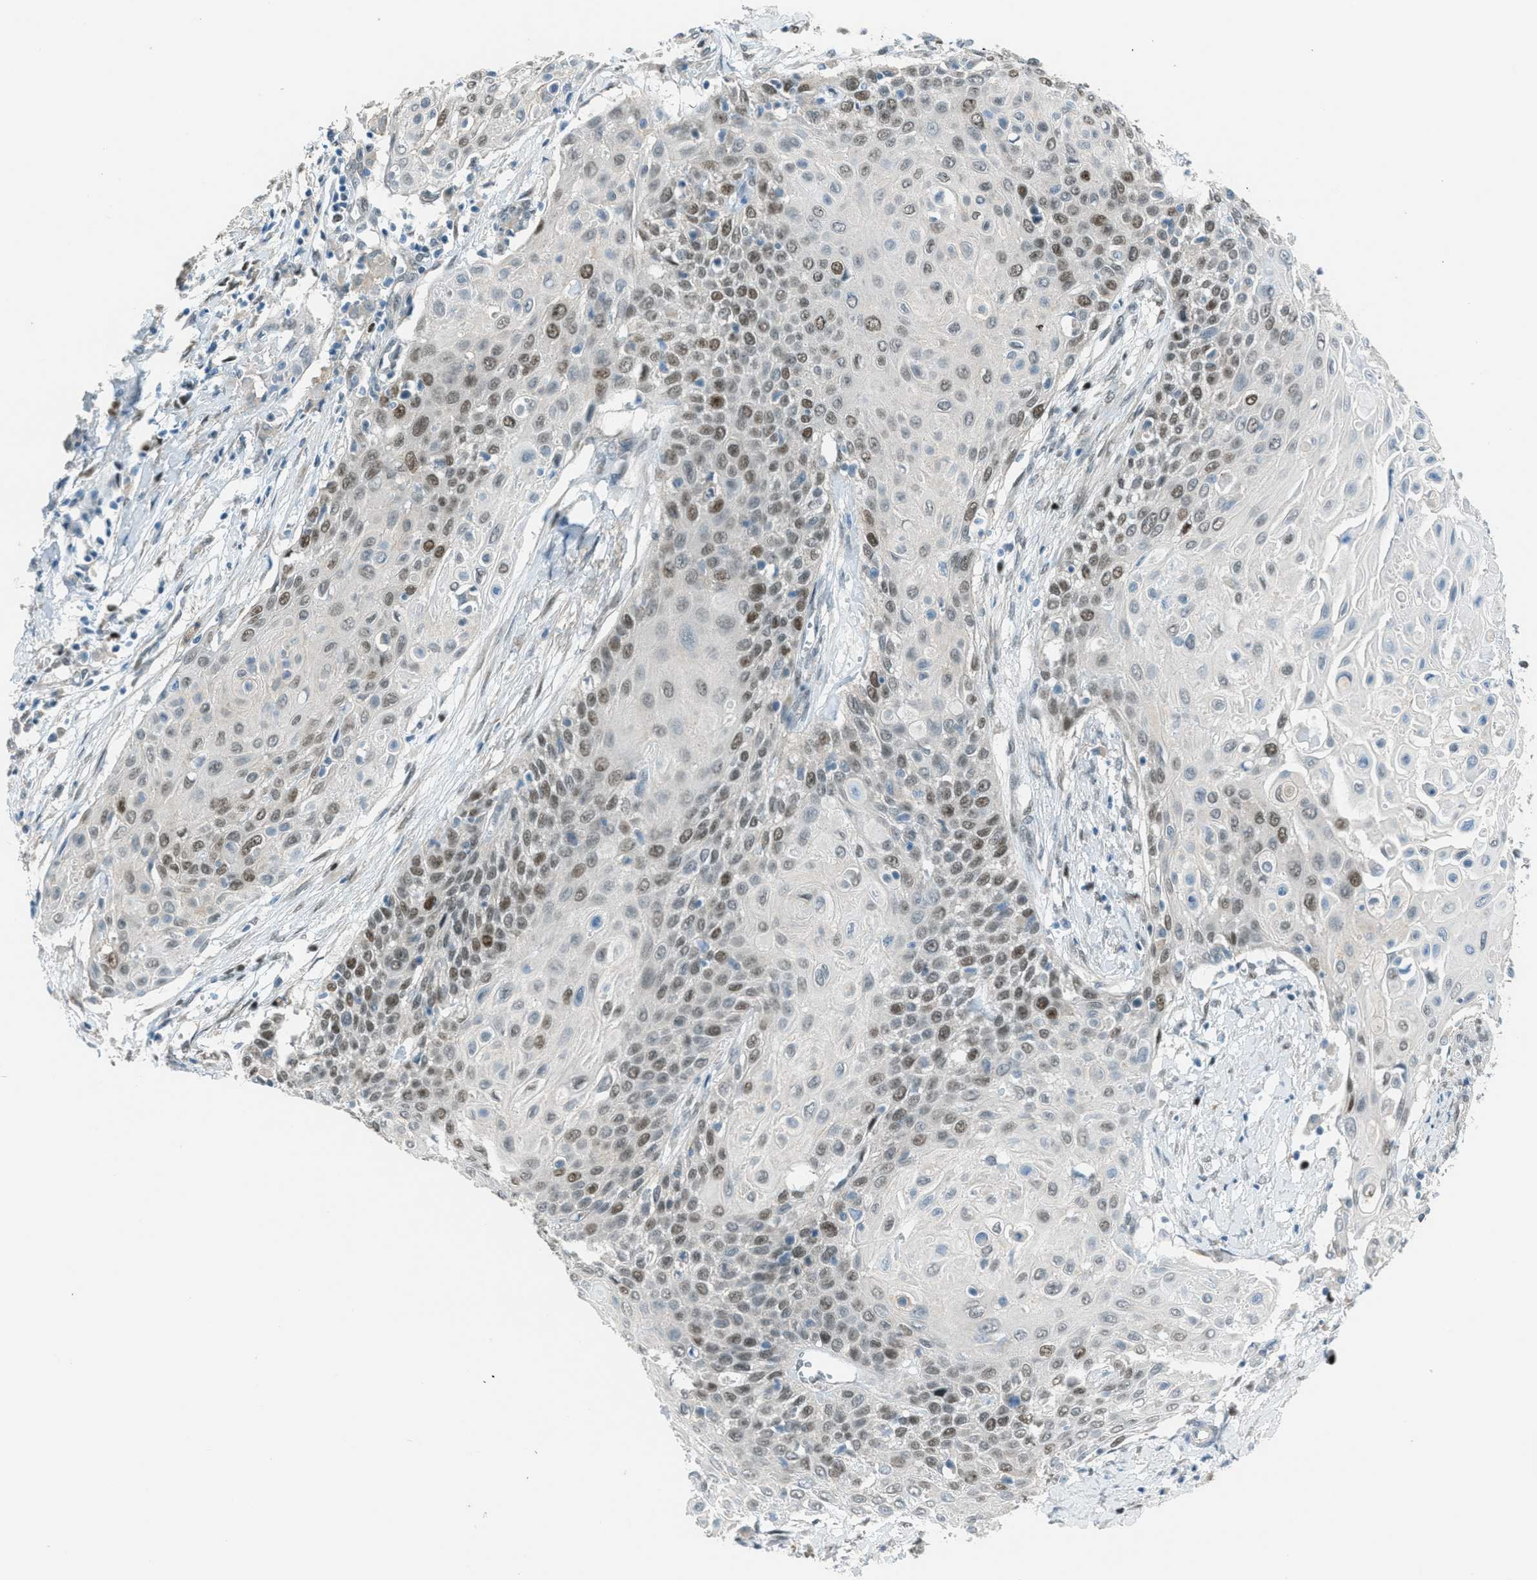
{"staining": {"intensity": "moderate", "quantity": "25%-75%", "location": "nuclear"}, "tissue": "cervical cancer", "cell_type": "Tumor cells", "image_type": "cancer", "snomed": [{"axis": "morphology", "description": "Squamous cell carcinoma, NOS"}, {"axis": "topography", "description": "Cervix"}], "caption": "The image reveals staining of cervical cancer (squamous cell carcinoma), revealing moderate nuclear protein staining (brown color) within tumor cells.", "gene": "TCF3", "patient": {"sex": "female", "age": 39}}